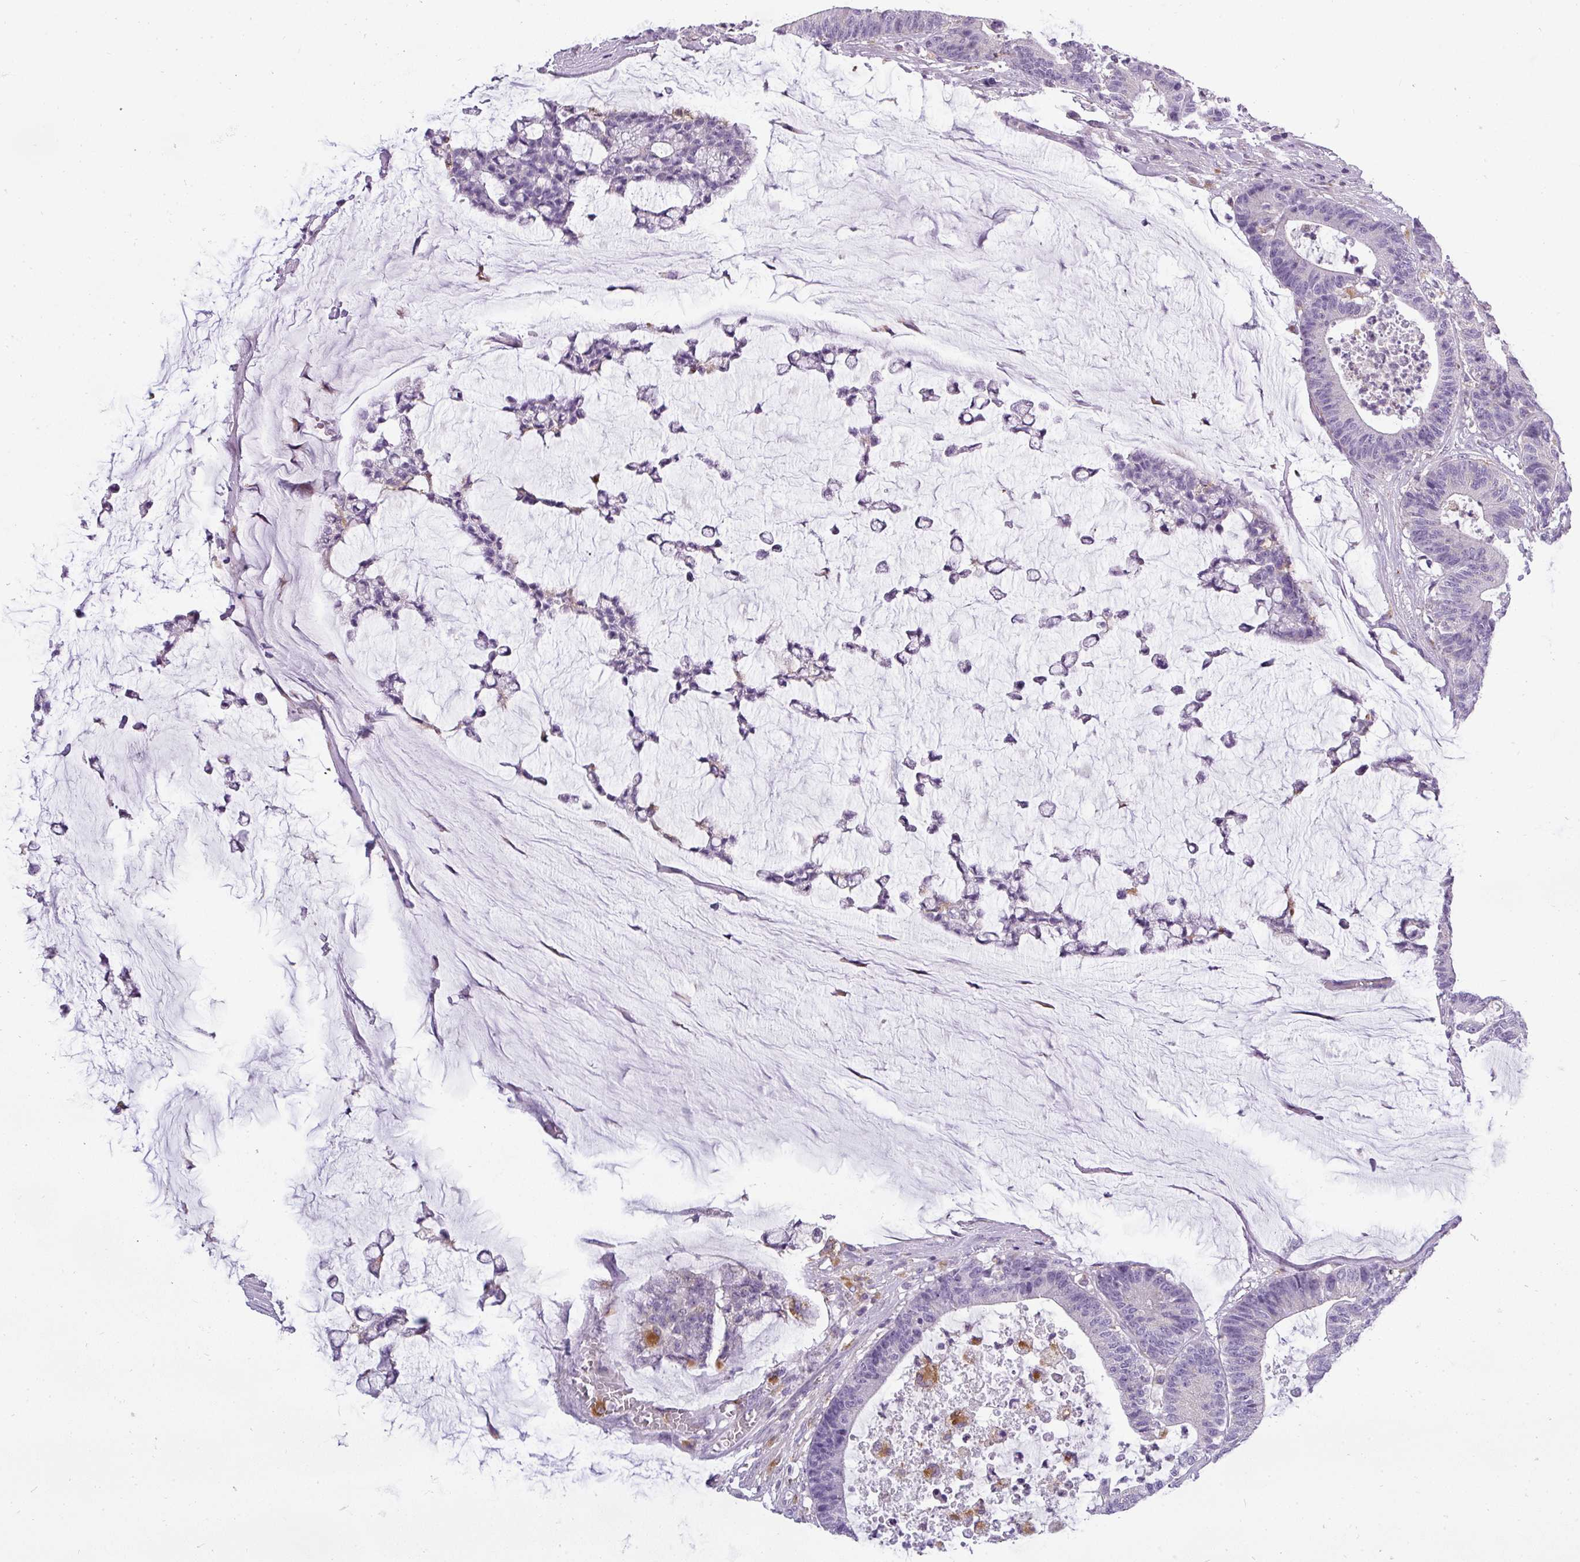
{"staining": {"intensity": "negative", "quantity": "none", "location": "none"}, "tissue": "colorectal cancer", "cell_type": "Tumor cells", "image_type": "cancer", "snomed": [{"axis": "morphology", "description": "Adenocarcinoma, NOS"}, {"axis": "topography", "description": "Colon"}], "caption": "Protein analysis of colorectal adenocarcinoma demonstrates no significant staining in tumor cells. (DAB immunohistochemistry (IHC) visualized using brightfield microscopy, high magnification).", "gene": "ATP6V1D", "patient": {"sex": "female", "age": 84}}